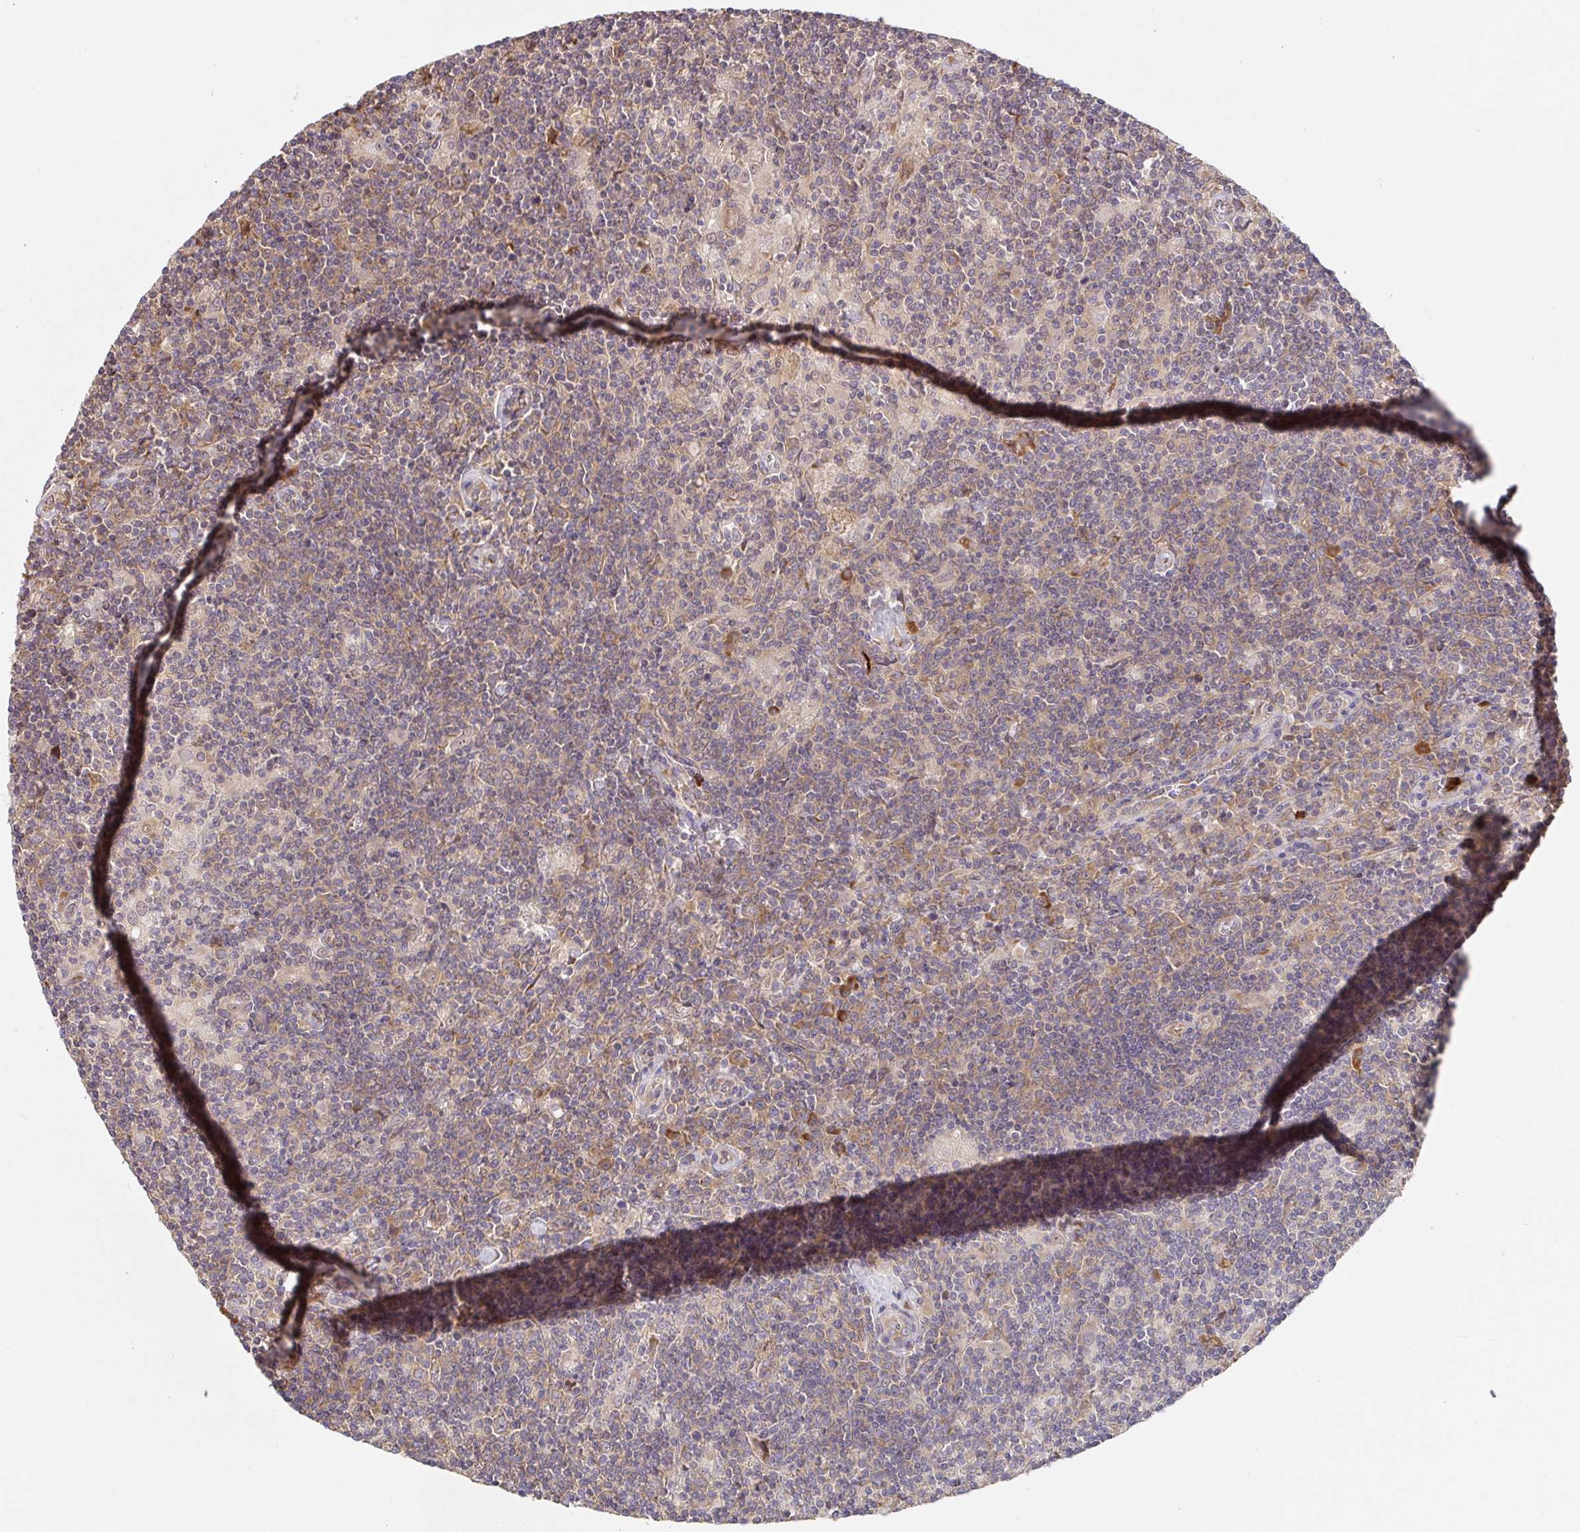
{"staining": {"intensity": "weak", "quantity": "25%-75%", "location": "cytoplasmic/membranous"}, "tissue": "lymphoma", "cell_type": "Tumor cells", "image_type": "cancer", "snomed": [{"axis": "morphology", "description": "Hodgkin's disease, NOS"}, {"axis": "topography", "description": "Lymph node"}], "caption": "This is an image of immunohistochemistry (IHC) staining of Hodgkin's disease, which shows weak positivity in the cytoplasmic/membranous of tumor cells.", "gene": "PDPK1", "patient": {"sex": "male", "age": 40}}